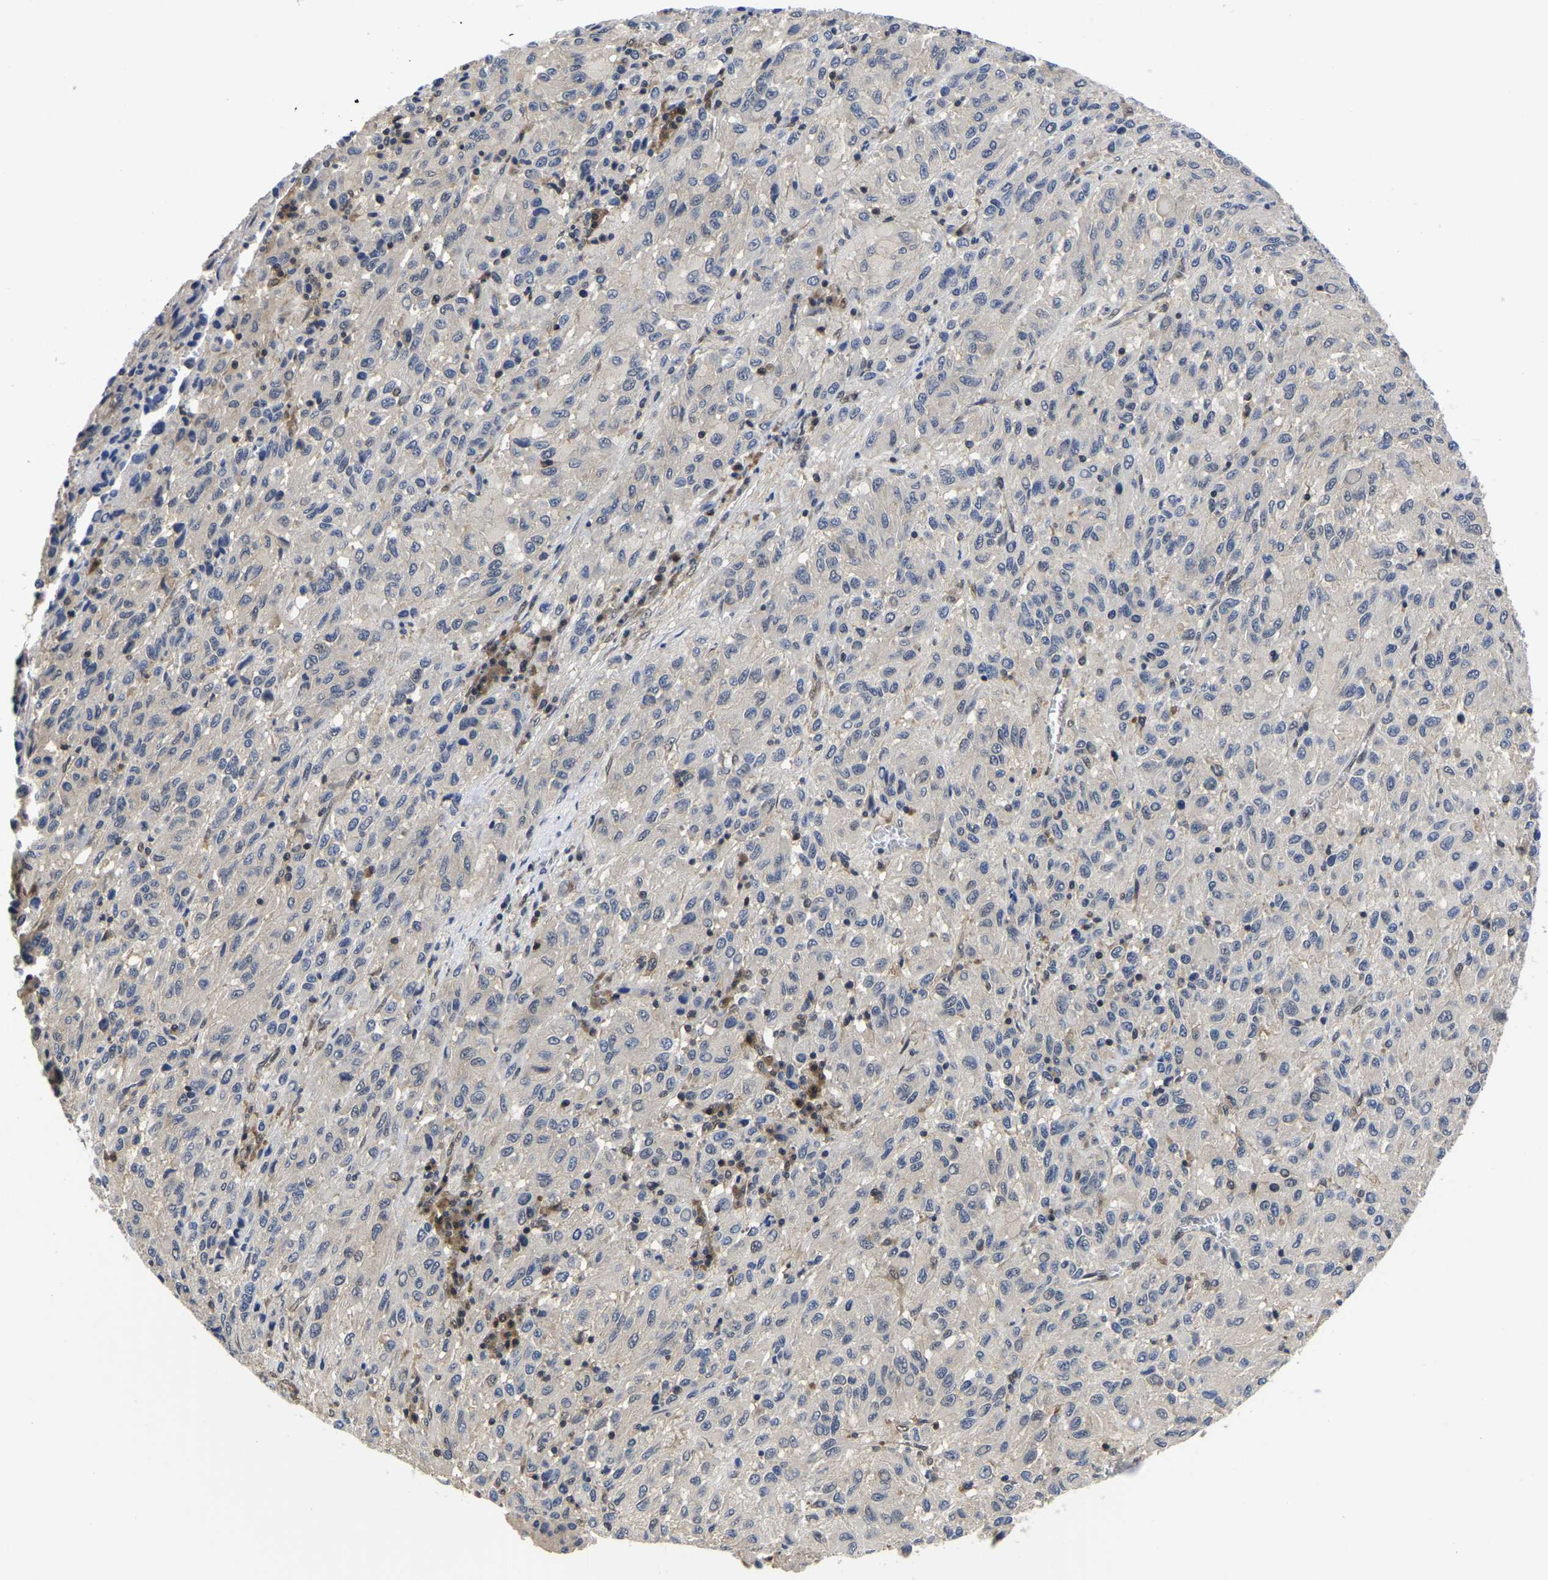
{"staining": {"intensity": "negative", "quantity": "none", "location": "none"}, "tissue": "melanoma", "cell_type": "Tumor cells", "image_type": "cancer", "snomed": [{"axis": "morphology", "description": "Malignant melanoma, Metastatic site"}, {"axis": "topography", "description": "Lung"}], "caption": "DAB (3,3'-diaminobenzidine) immunohistochemical staining of melanoma exhibits no significant expression in tumor cells.", "gene": "MCOLN2", "patient": {"sex": "male", "age": 64}}